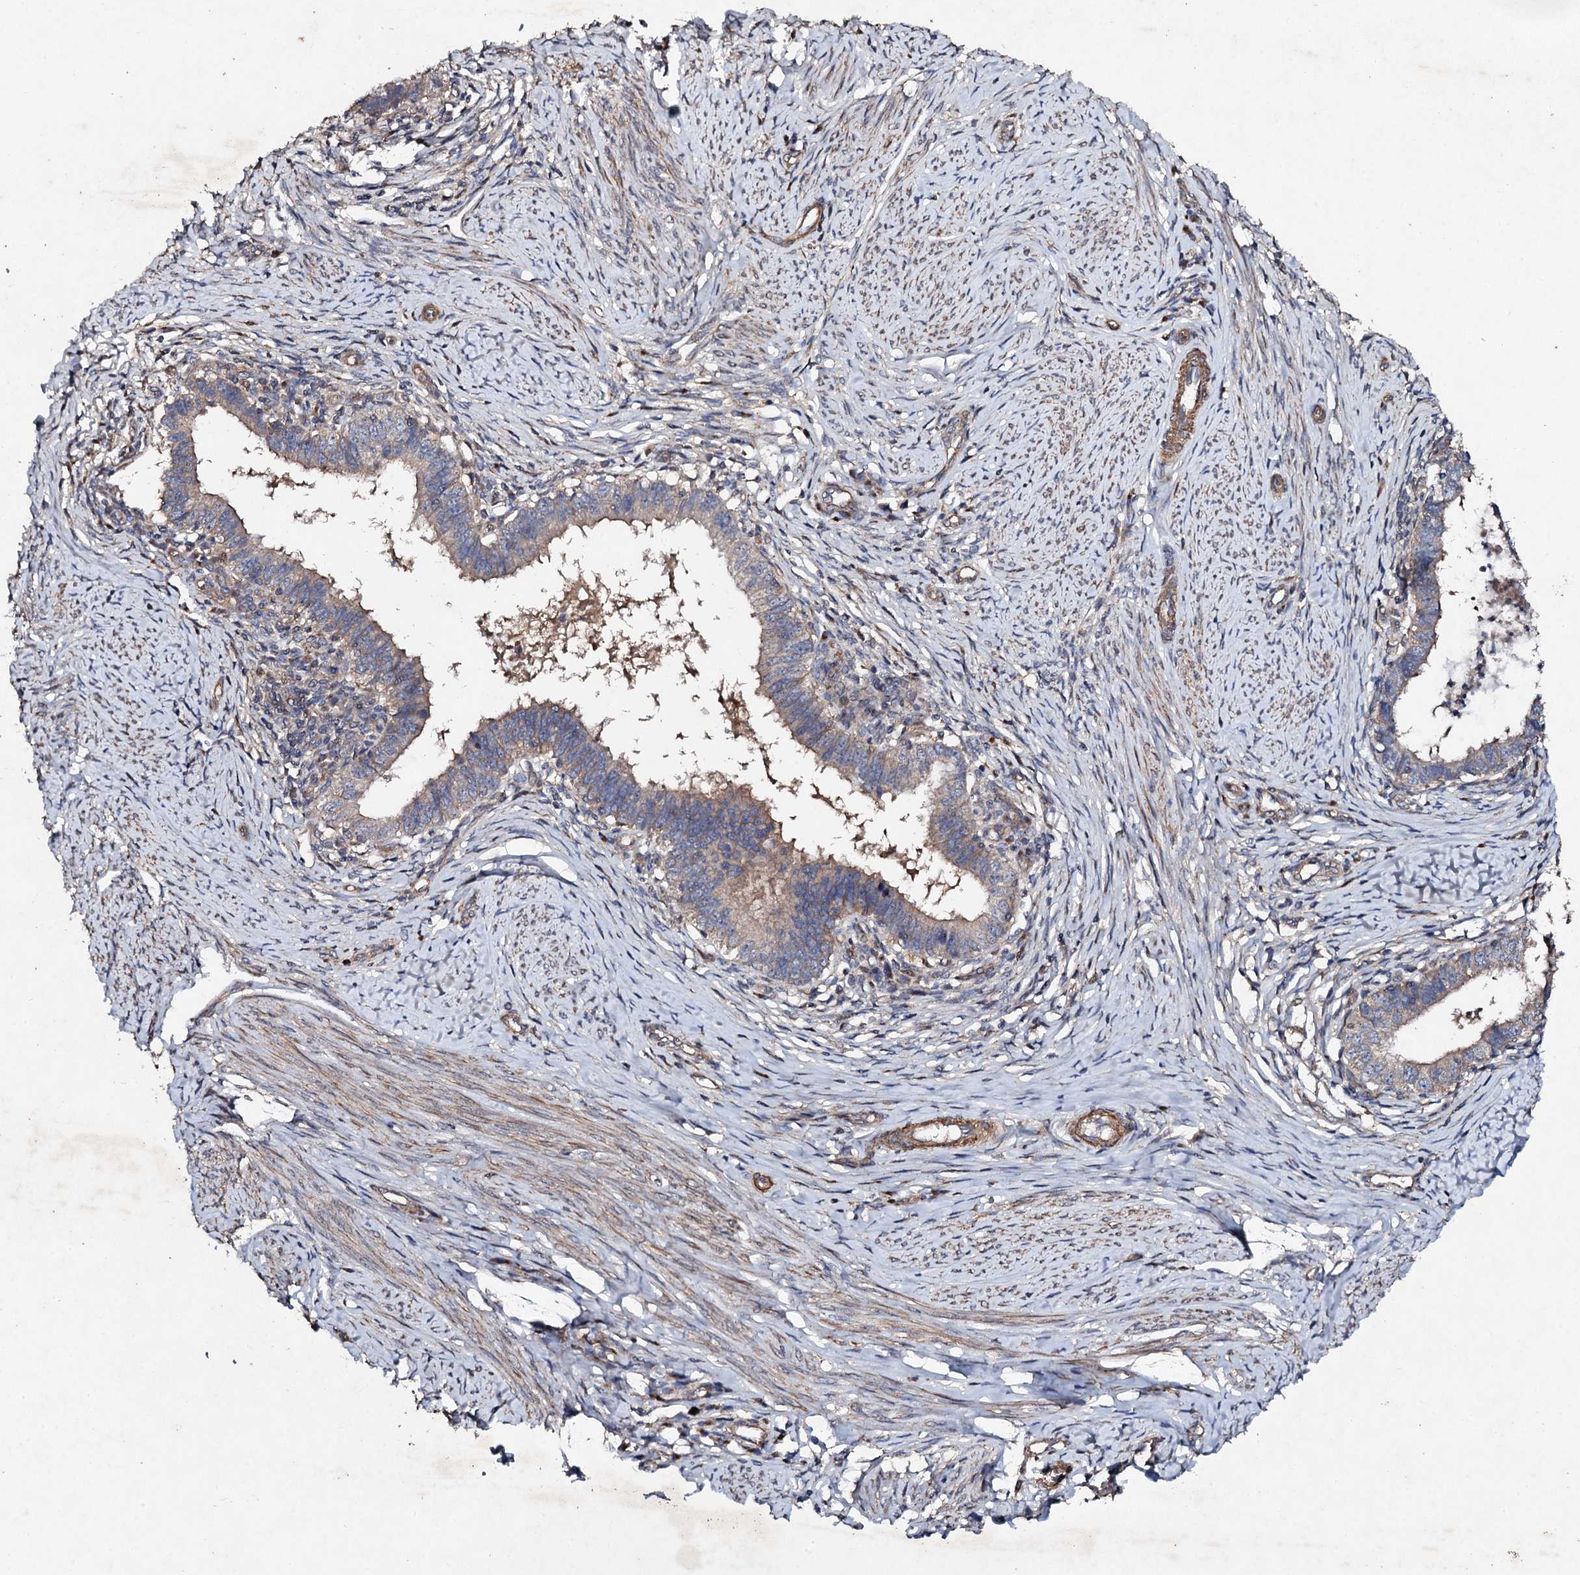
{"staining": {"intensity": "weak", "quantity": ">75%", "location": "cytoplasmic/membranous"}, "tissue": "cervical cancer", "cell_type": "Tumor cells", "image_type": "cancer", "snomed": [{"axis": "morphology", "description": "Adenocarcinoma, NOS"}, {"axis": "topography", "description": "Cervix"}], "caption": "High-magnification brightfield microscopy of adenocarcinoma (cervical) stained with DAB (brown) and counterstained with hematoxylin (blue). tumor cells exhibit weak cytoplasmic/membranous positivity is seen in about>75% of cells. (brown staining indicates protein expression, while blue staining denotes nuclei).", "gene": "MOCOS", "patient": {"sex": "female", "age": 36}}